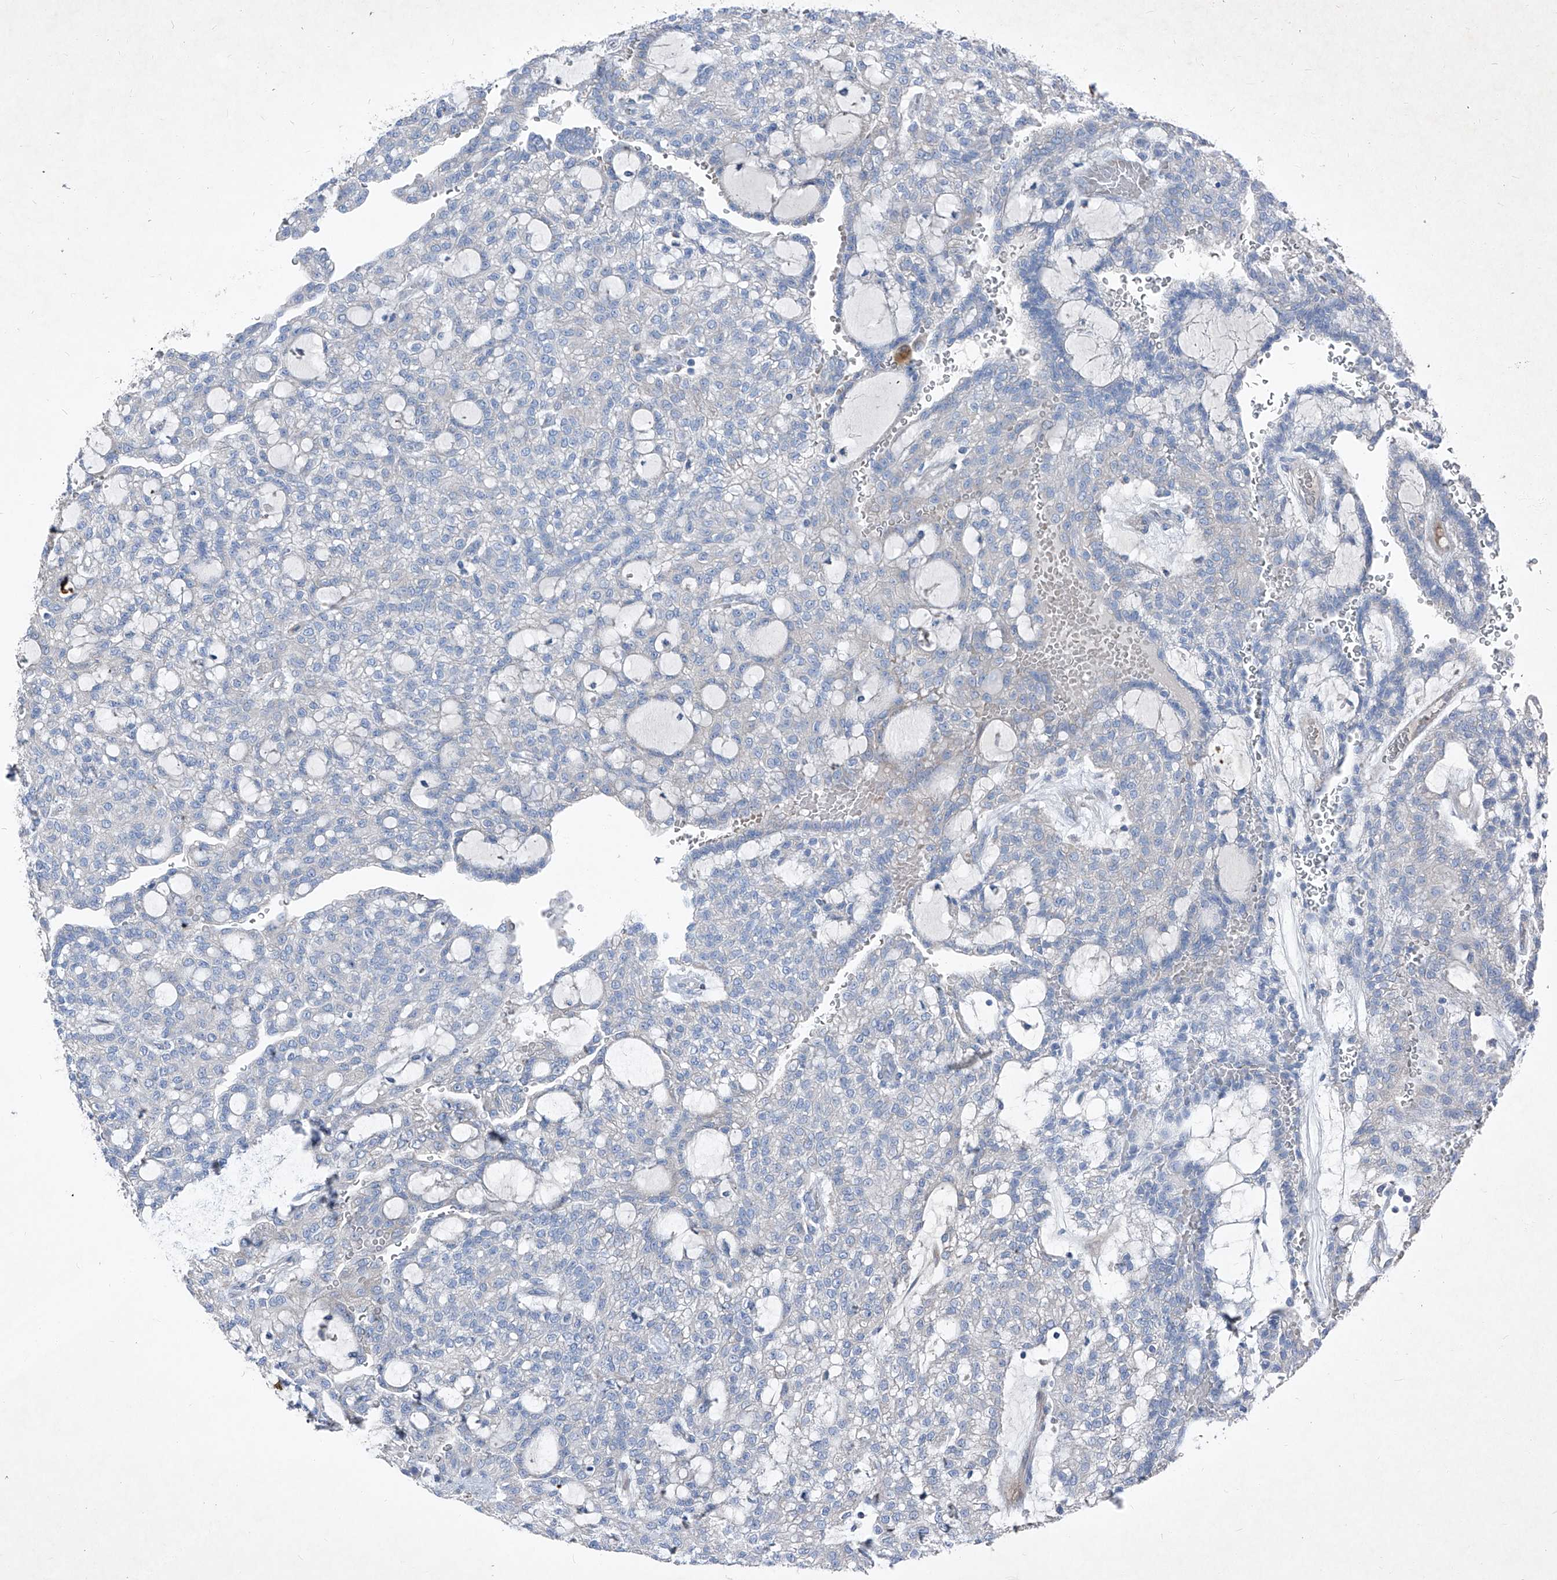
{"staining": {"intensity": "negative", "quantity": "none", "location": "none"}, "tissue": "renal cancer", "cell_type": "Tumor cells", "image_type": "cancer", "snomed": [{"axis": "morphology", "description": "Adenocarcinoma, NOS"}, {"axis": "topography", "description": "Kidney"}], "caption": "Image shows no significant protein expression in tumor cells of renal cancer.", "gene": "IFI27", "patient": {"sex": "male", "age": 63}}